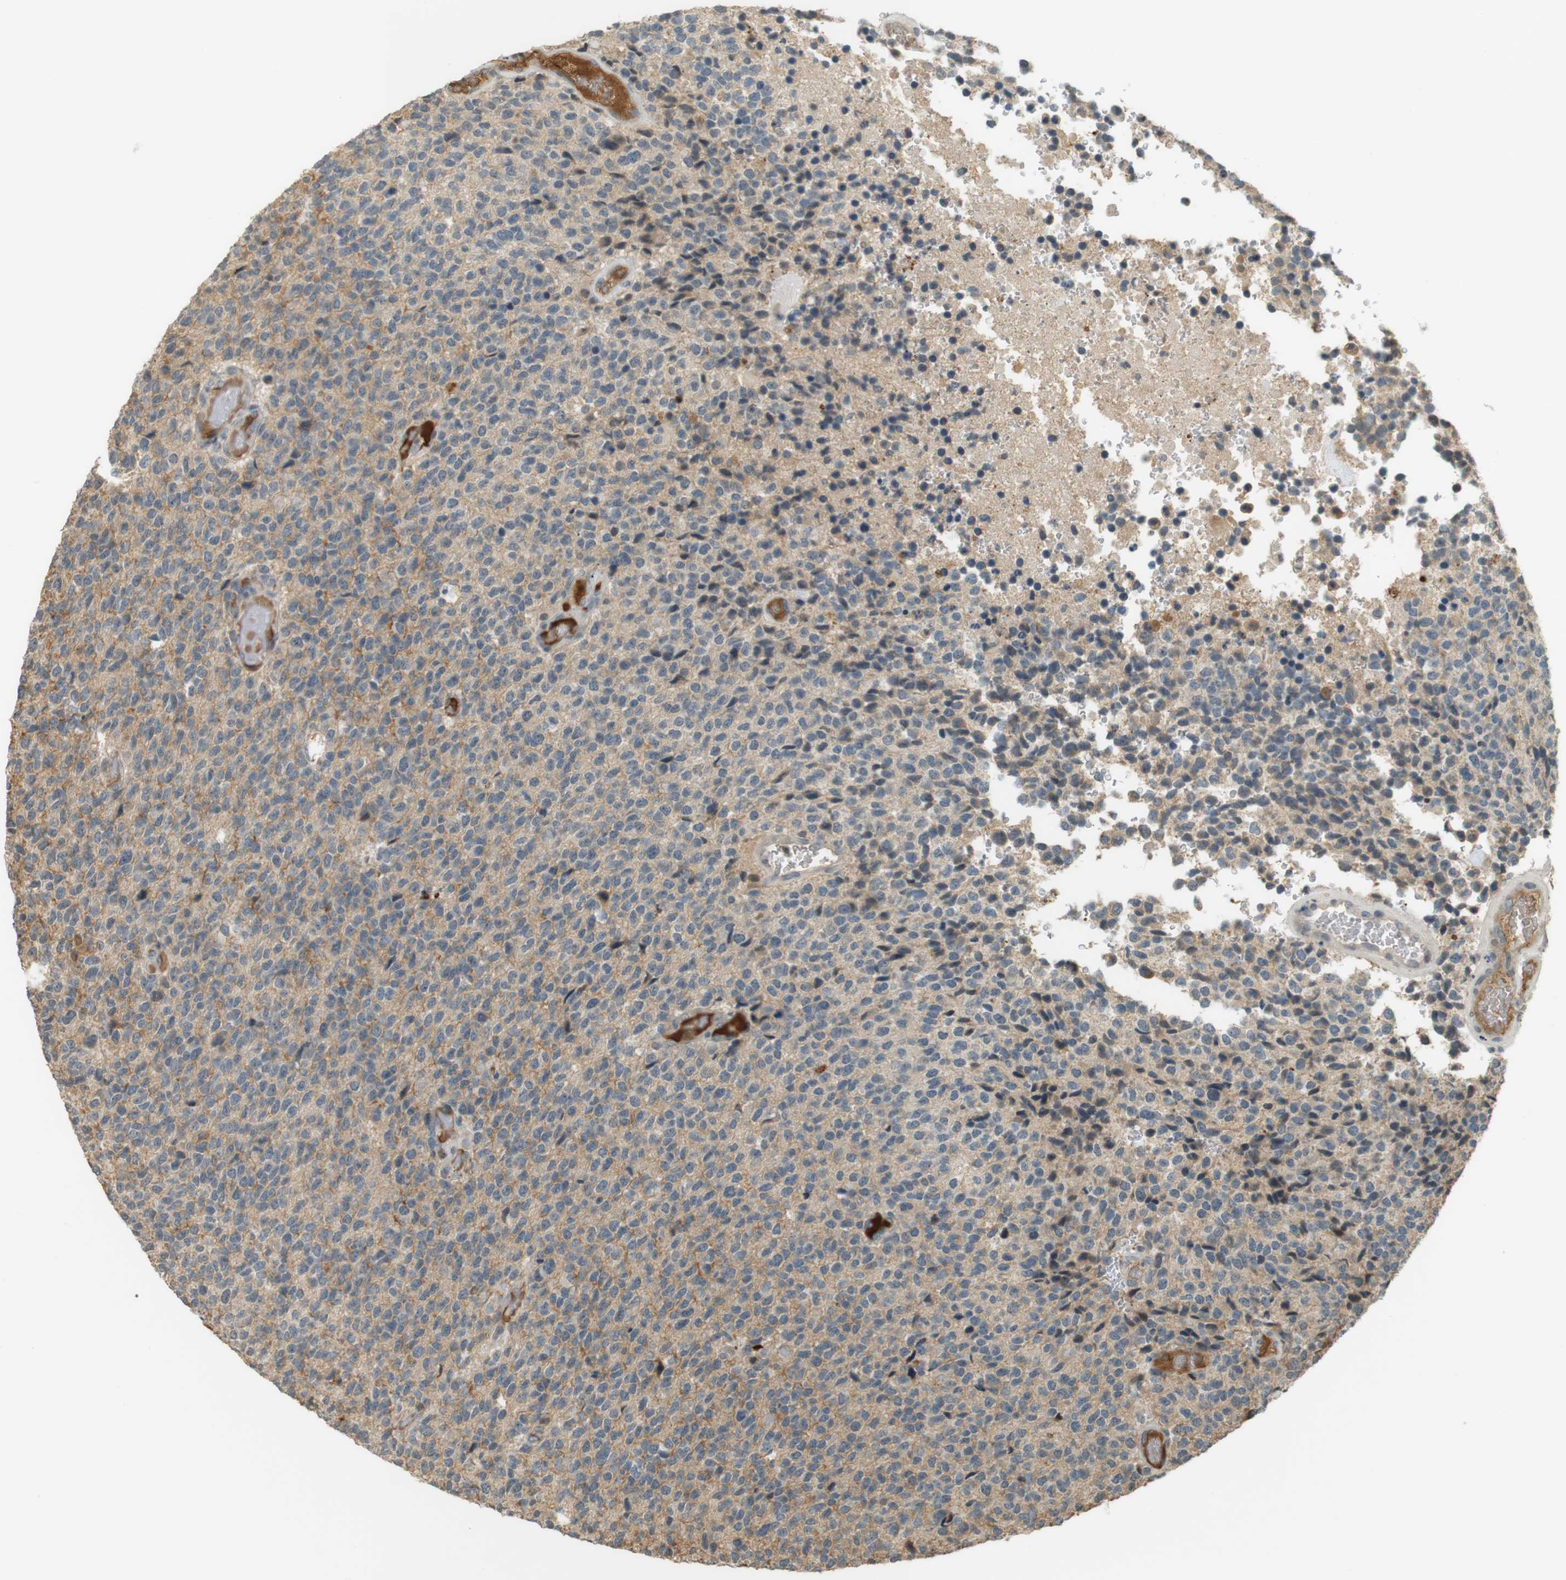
{"staining": {"intensity": "moderate", "quantity": "<25%", "location": "cytoplasmic/membranous"}, "tissue": "glioma", "cell_type": "Tumor cells", "image_type": "cancer", "snomed": [{"axis": "morphology", "description": "Glioma, malignant, High grade"}, {"axis": "topography", "description": "pancreas cauda"}], "caption": "IHC micrograph of human glioma stained for a protein (brown), which shows low levels of moderate cytoplasmic/membranous positivity in approximately <25% of tumor cells.", "gene": "SRR", "patient": {"sex": "male", "age": 60}}